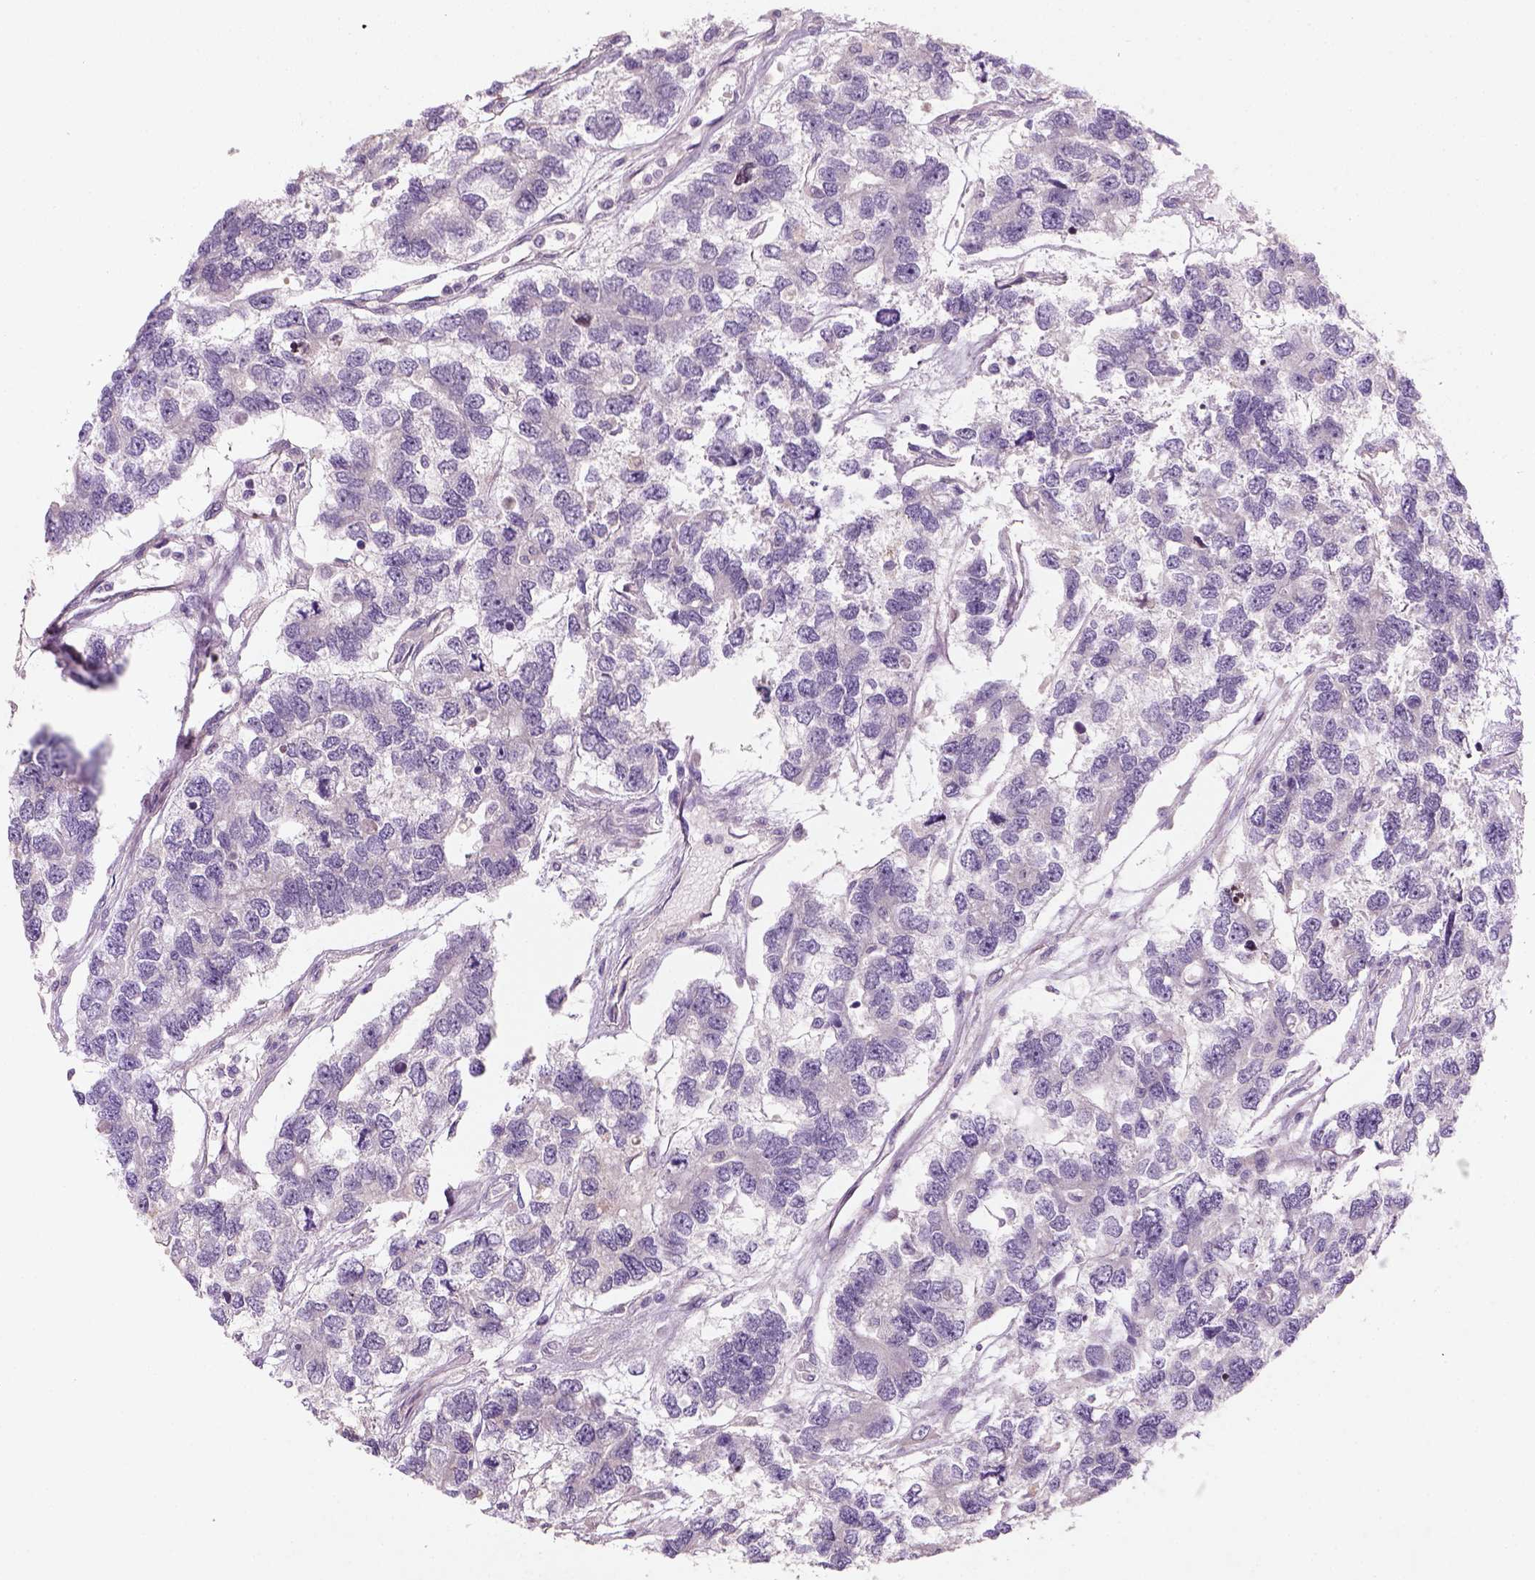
{"staining": {"intensity": "negative", "quantity": "none", "location": "none"}, "tissue": "testis cancer", "cell_type": "Tumor cells", "image_type": "cancer", "snomed": [{"axis": "morphology", "description": "Seminoma, NOS"}, {"axis": "topography", "description": "Testis"}], "caption": "The micrograph demonstrates no significant staining in tumor cells of testis cancer (seminoma).", "gene": "NUDT6", "patient": {"sex": "male", "age": 52}}